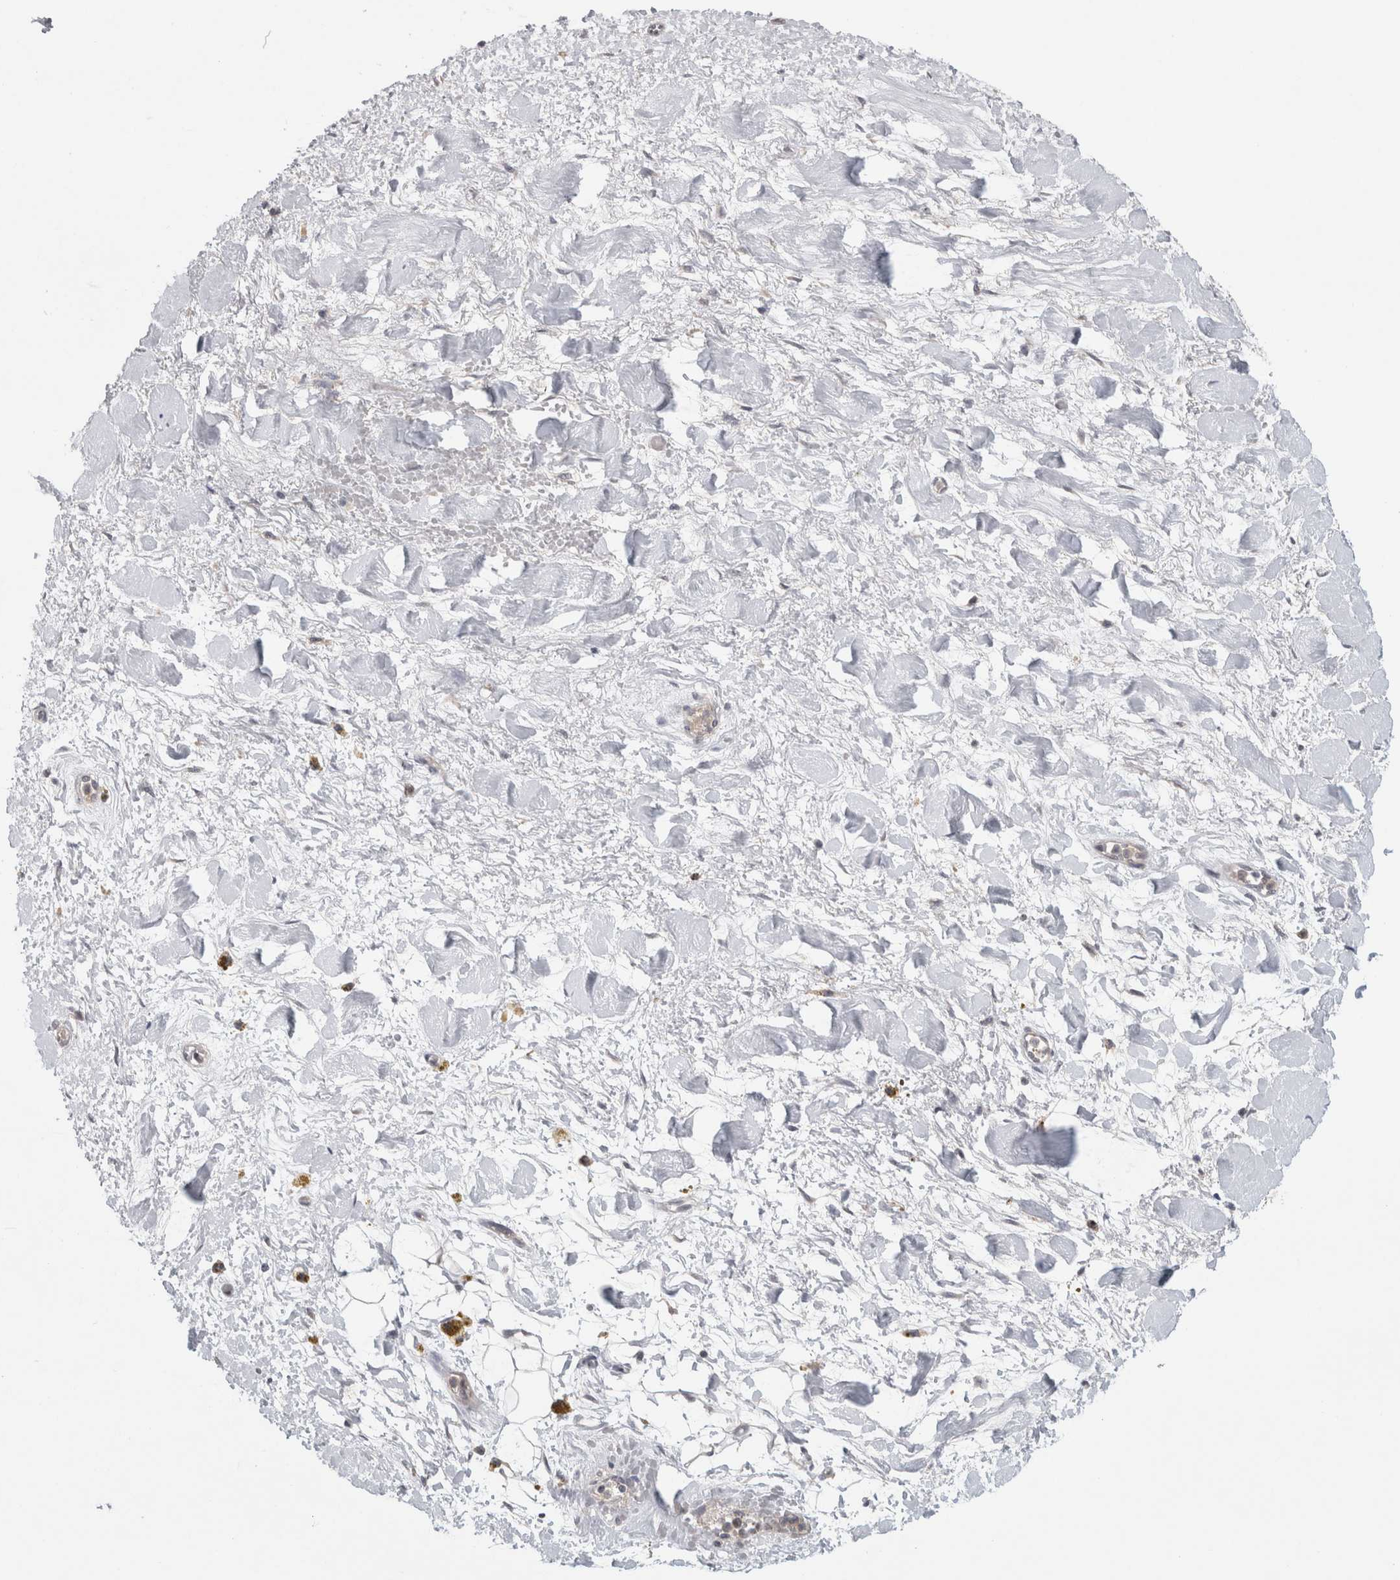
{"staining": {"intensity": "negative", "quantity": "none", "location": "none"}, "tissue": "adipose tissue", "cell_type": "Adipocytes", "image_type": "normal", "snomed": [{"axis": "morphology", "description": "Normal tissue, NOS"}, {"axis": "topography", "description": "Kidney"}, {"axis": "topography", "description": "Peripheral nerve tissue"}], "caption": "IHC of normal human adipose tissue demonstrates no positivity in adipocytes. The staining is performed using DAB (3,3'-diaminobenzidine) brown chromogen with nuclei counter-stained in using hematoxylin.", "gene": "PIGP", "patient": {"sex": "male", "age": 7}}